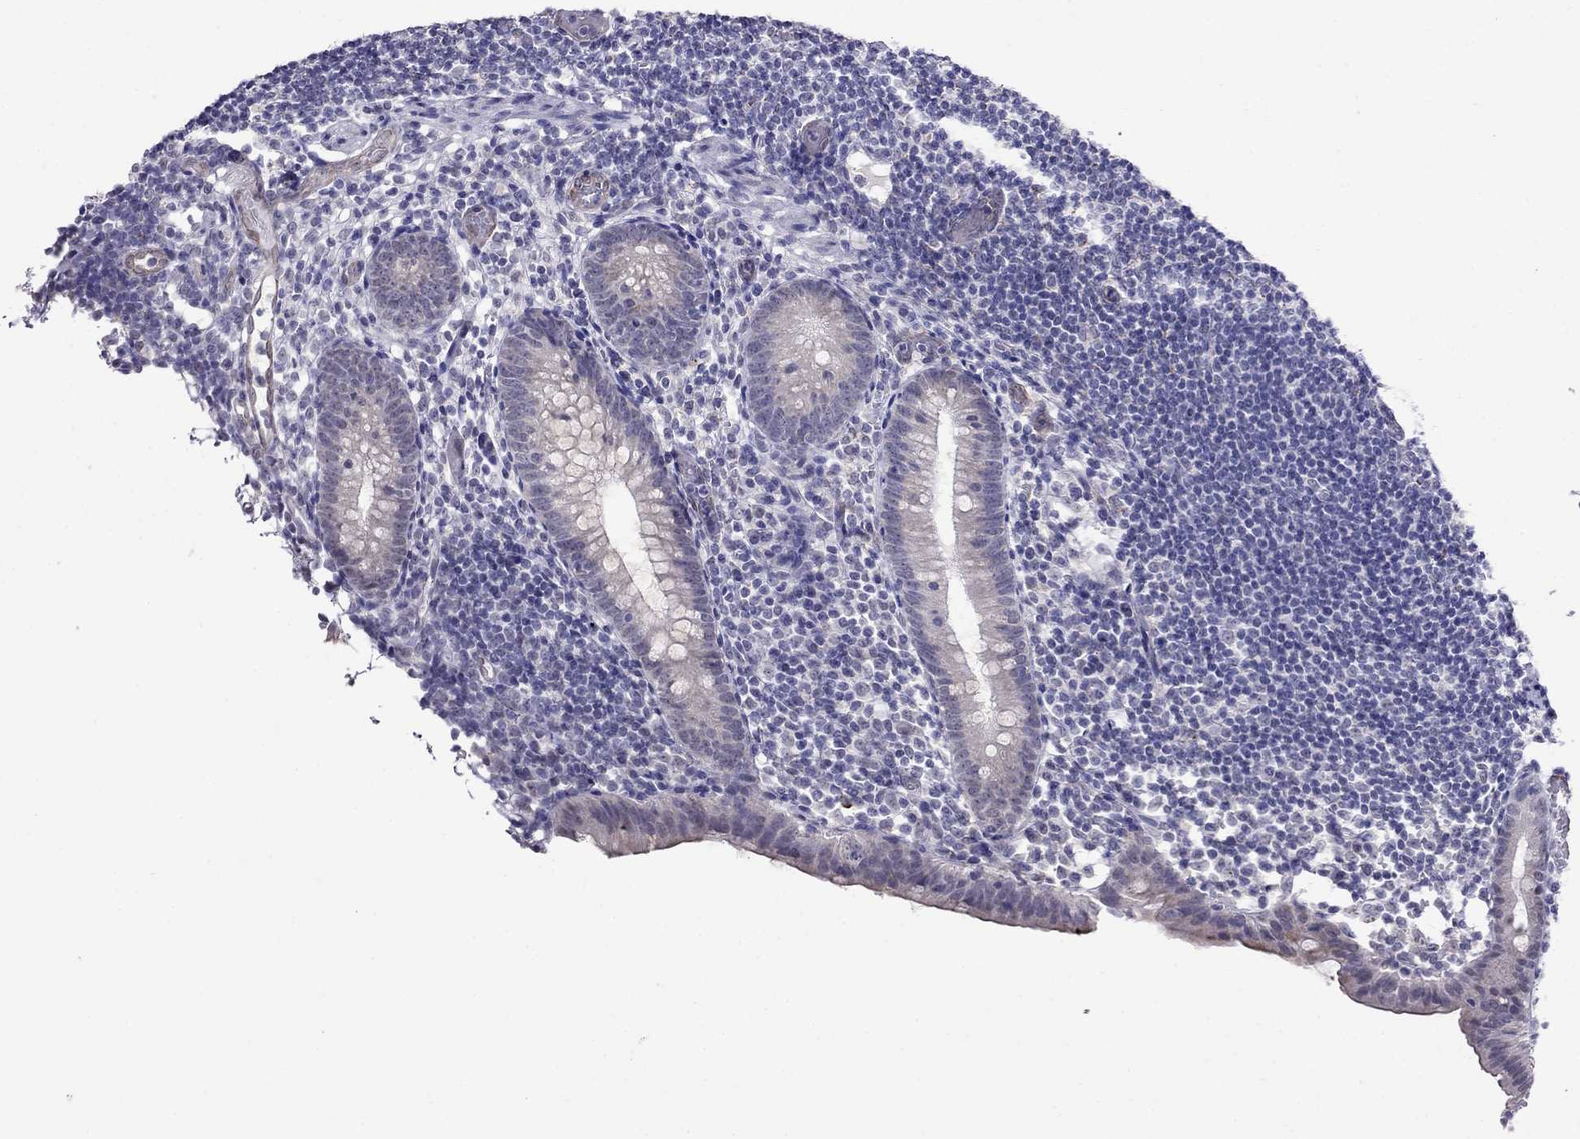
{"staining": {"intensity": "negative", "quantity": "none", "location": "none"}, "tissue": "appendix", "cell_type": "Glandular cells", "image_type": "normal", "snomed": [{"axis": "morphology", "description": "Normal tissue, NOS"}, {"axis": "topography", "description": "Appendix"}], "caption": "IHC of benign human appendix shows no positivity in glandular cells. (DAB (3,3'-diaminobenzidine) immunohistochemistry (IHC) with hematoxylin counter stain).", "gene": "MYO3B", "patient": {"sex": "female", "age": 40}}